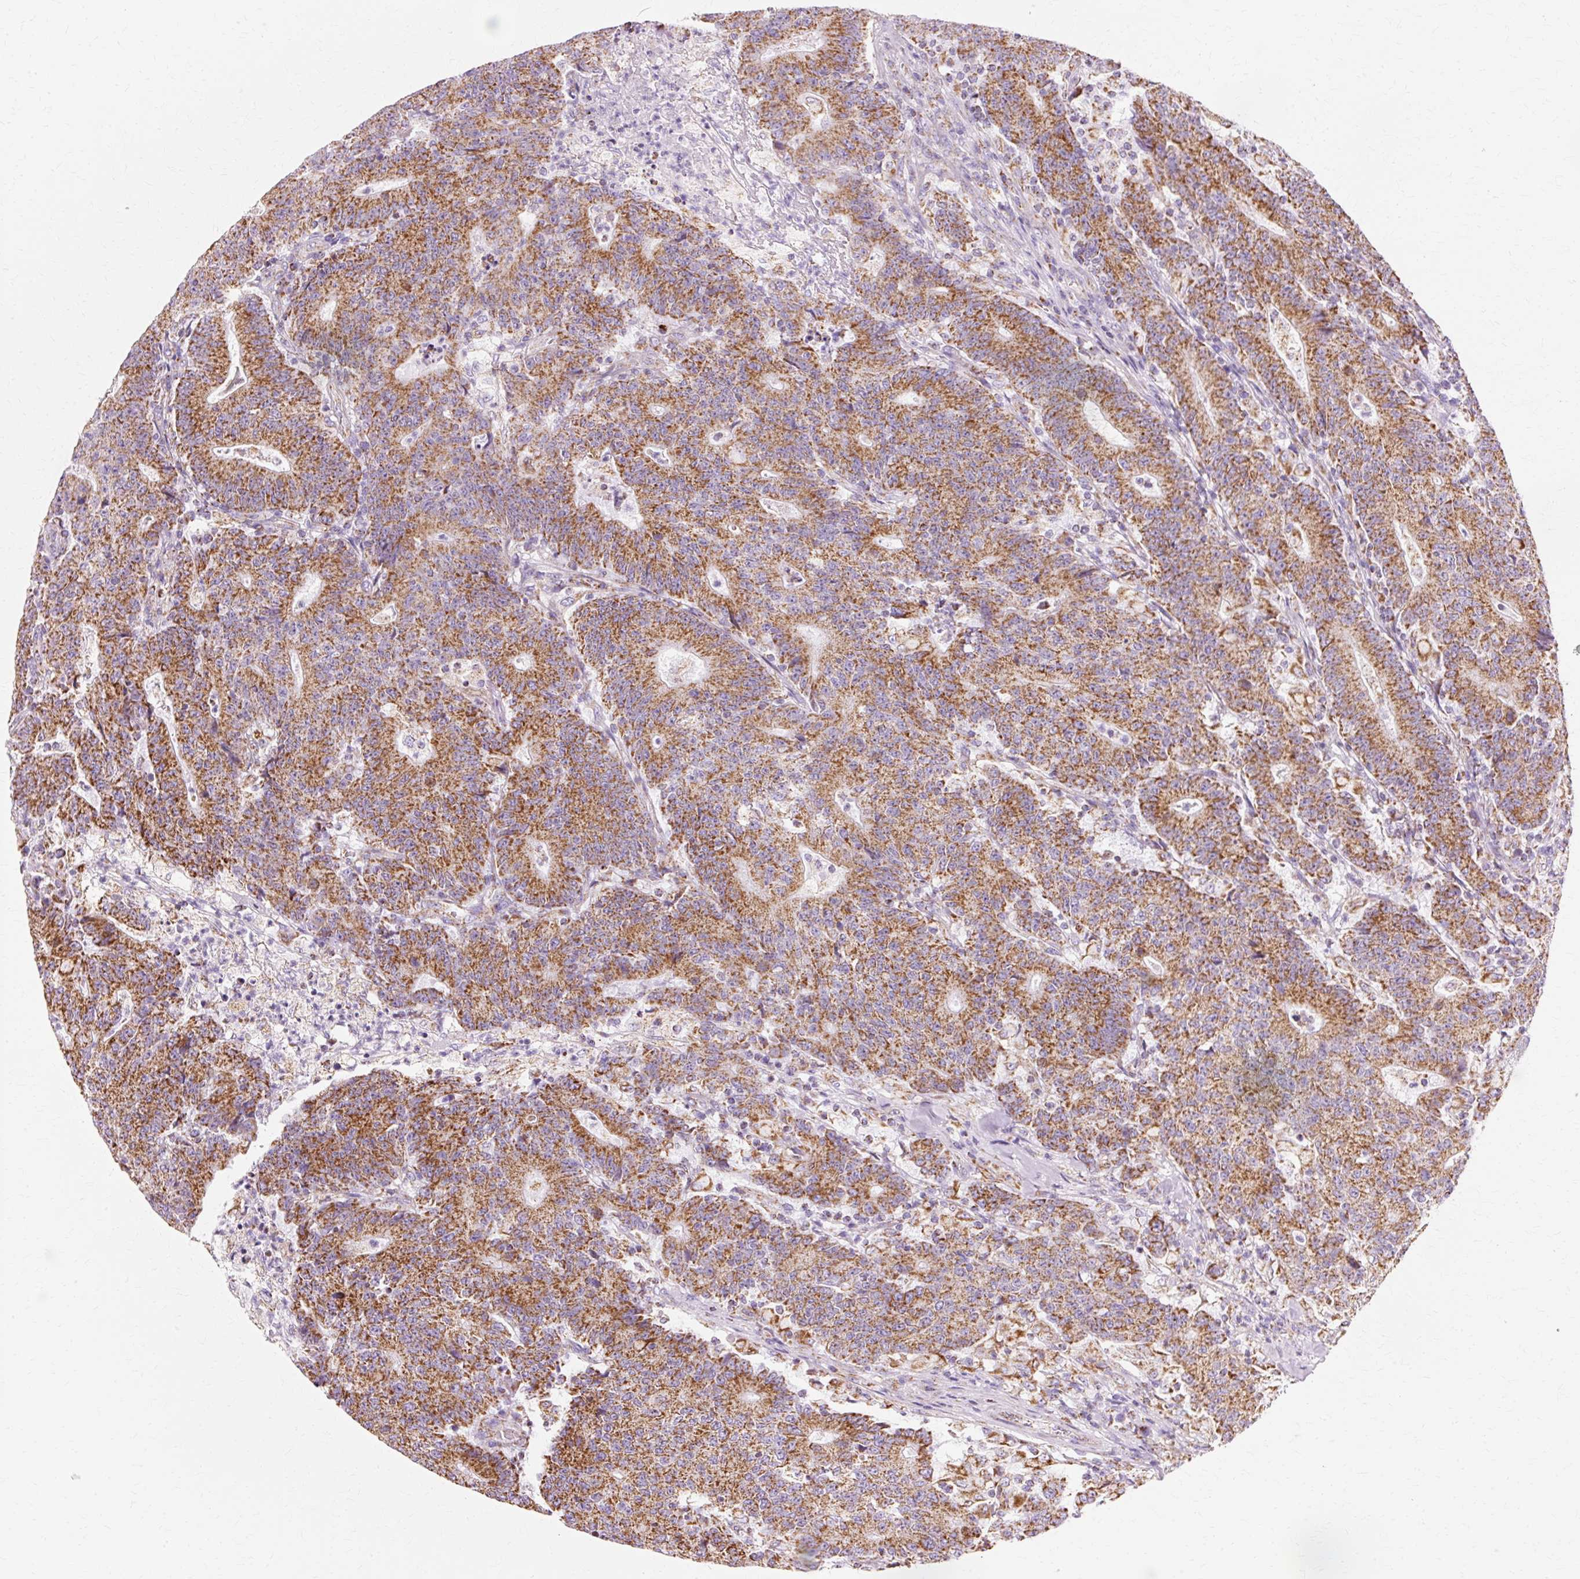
{"staining": {"intensity": "strong", "quantity": ">75%", "location": "cytoplasmic/membranous"}, "tissue": "colorectal cancer", "cell_type": "Tumor cells", "image_type": "cancer", "snomed": [{"axis": "morphology", "description": "Adenocarcinoma, NOS"}, {"axis": "topography", "description": "Colon"}], "caption": "Tumor cells exhibit strong cytoplasmic/membranous staining in about >75% of cells in colorectal cancer (adenocarcinoma).", "gene": "ATP5PO", "patient": {"sex": "female", "age": 75}}